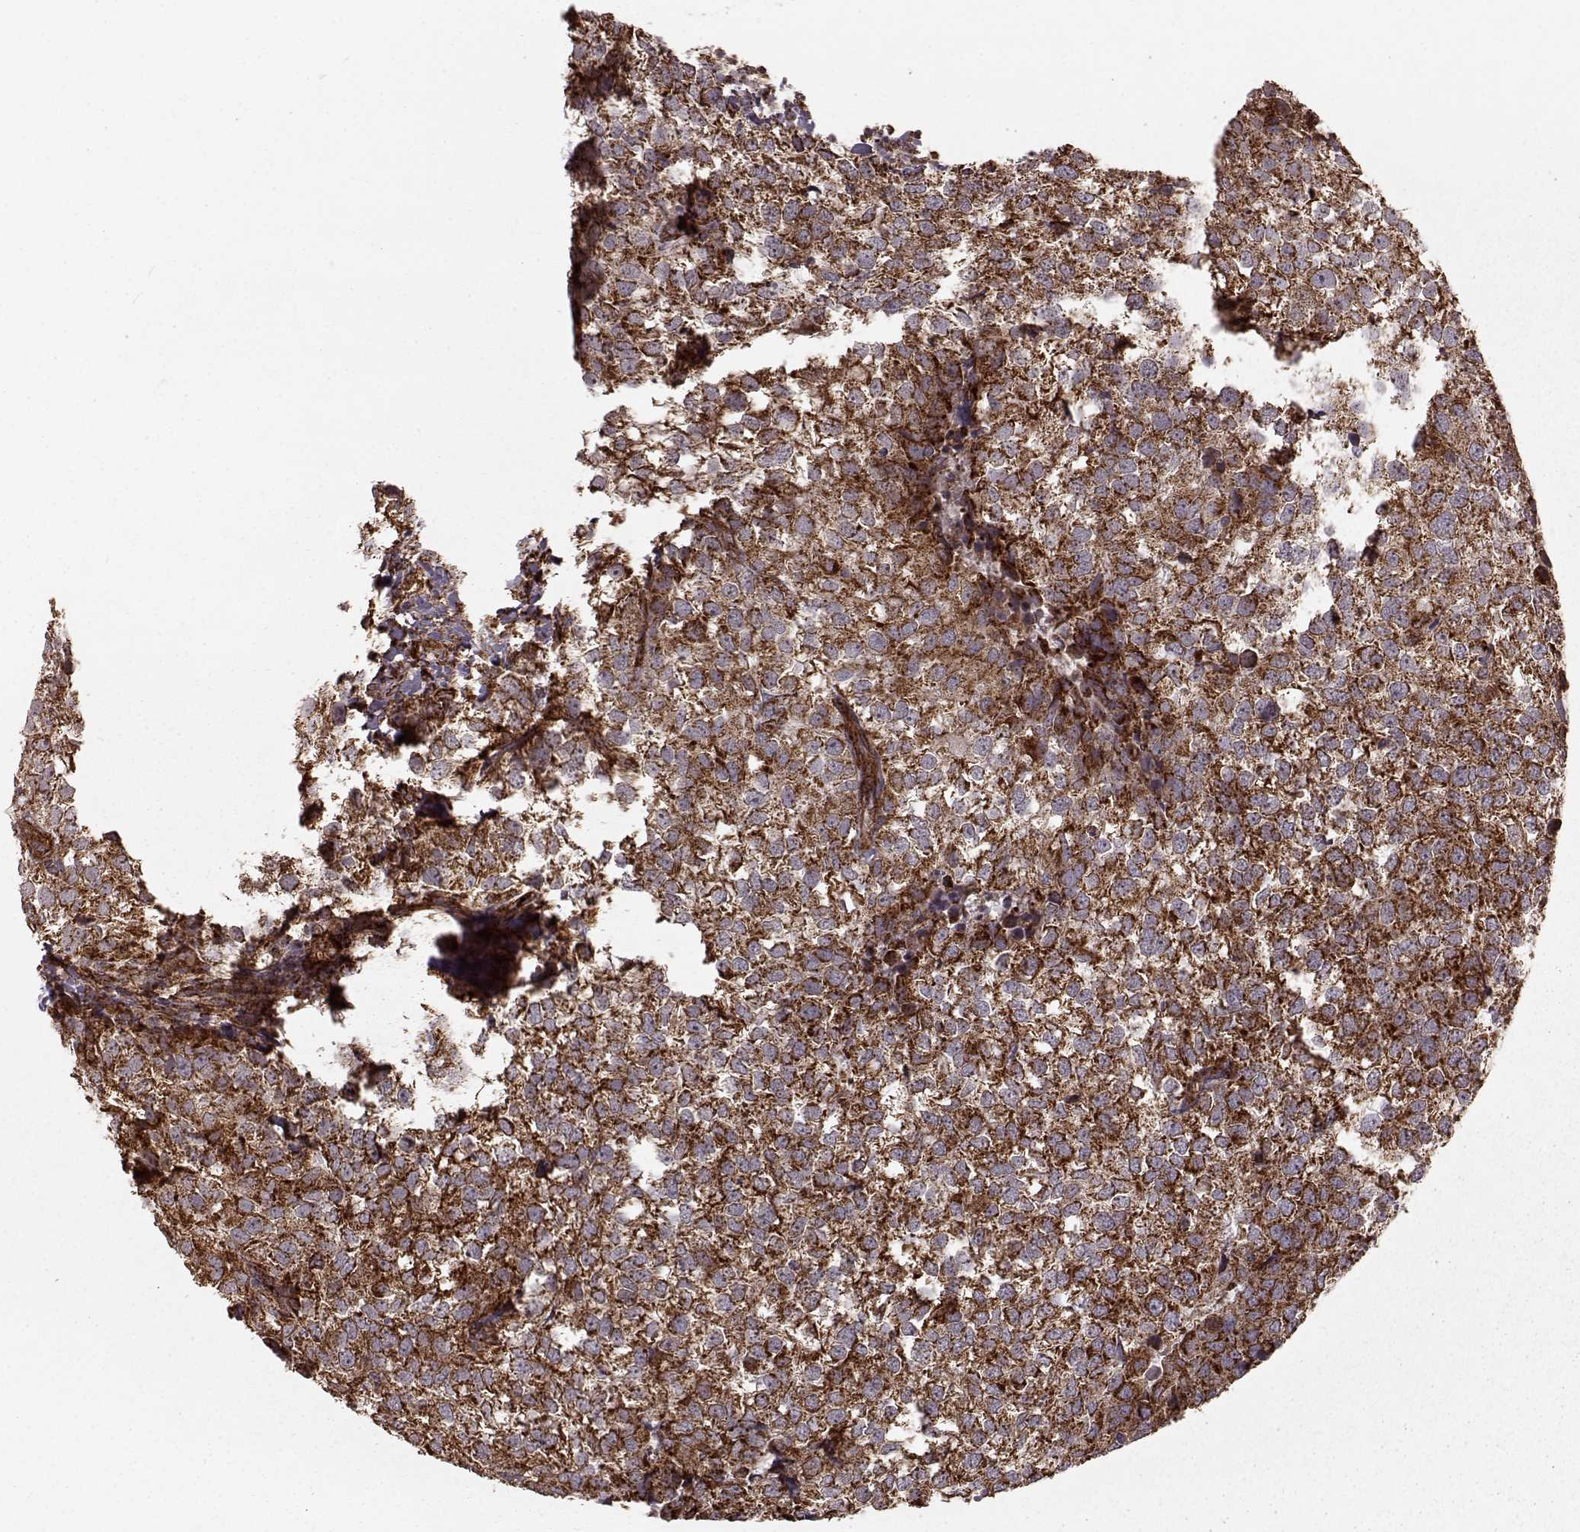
{"staining": {"intensity": "strong", "quantity": ">75%", "location": "cytoplasmic/membranous"}, "tissue": "breast cancer", "cell_type": "Tumor cells", "image_type": "cancer", "snomed": [{"axis": "morphology", "description": "Duct carcinoma"}, {"axis": "topography", "description": "Breast"}], "caption": "Infiltrating ductal carcinoma (breast) stained with a brown dye reveals strong cytoplasmic/membranous positive positivity in approximately >75% of tumor cells.", "gene": "FXN", "patient": {"sex": "female", "age": 30}}